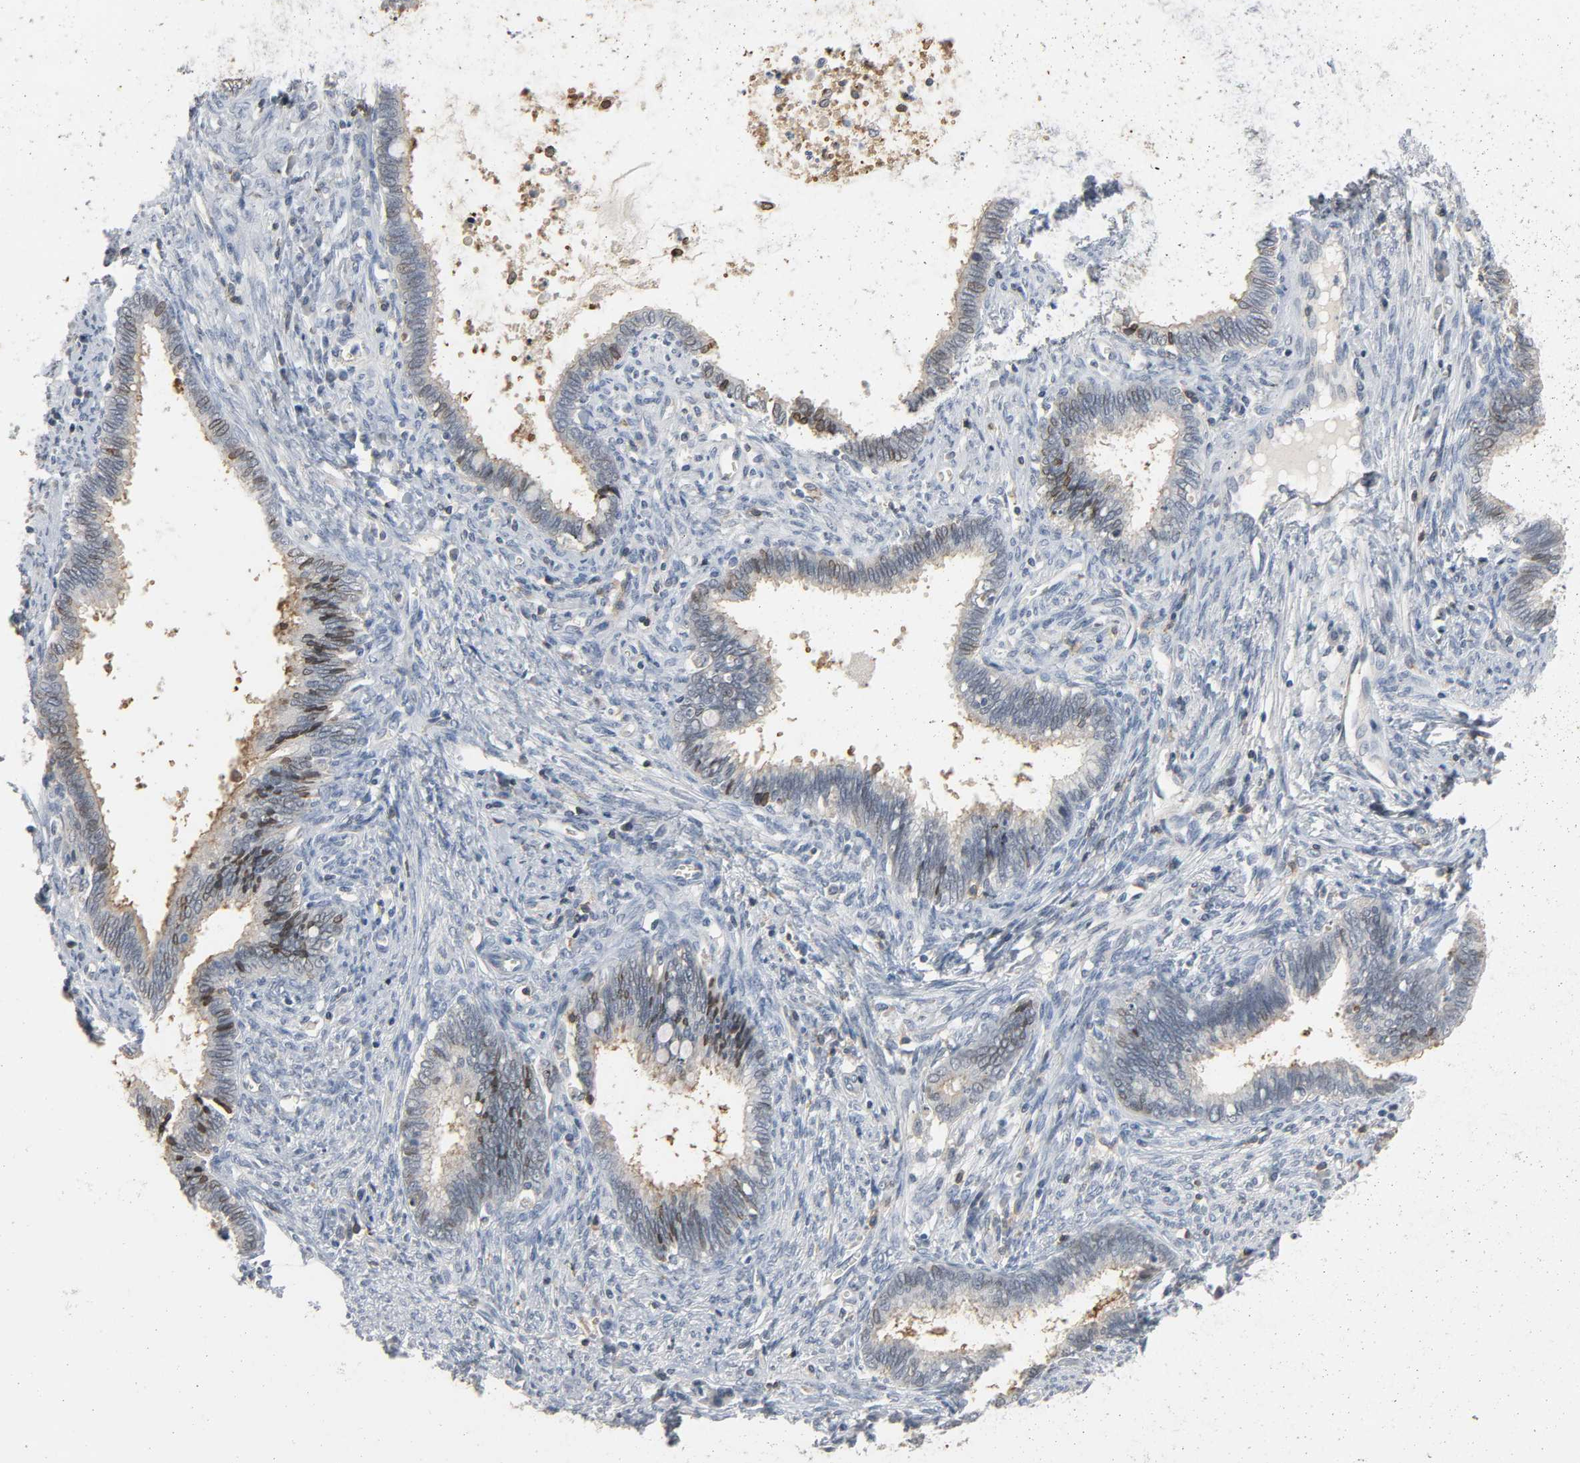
{"staining": {"intensity": "weak", "quantity": "<25%", "location": "nuclear"}, "tissue": "cervical cancer", "cell_type": "Tumor cells", "image_type": "cancer", "snomed": [{"axis": "morphology", "description": "Adenocarcinoma, NOS"}, {"axis": "topography", "description": "Cervix"}], "caption": "Cervical cancer (adenocarcinoma) was stained to show a protein in brown. There is no significant expression in tumor cells.", "gene": "CD4", "patient": {"sex": "female", "age": 44}}